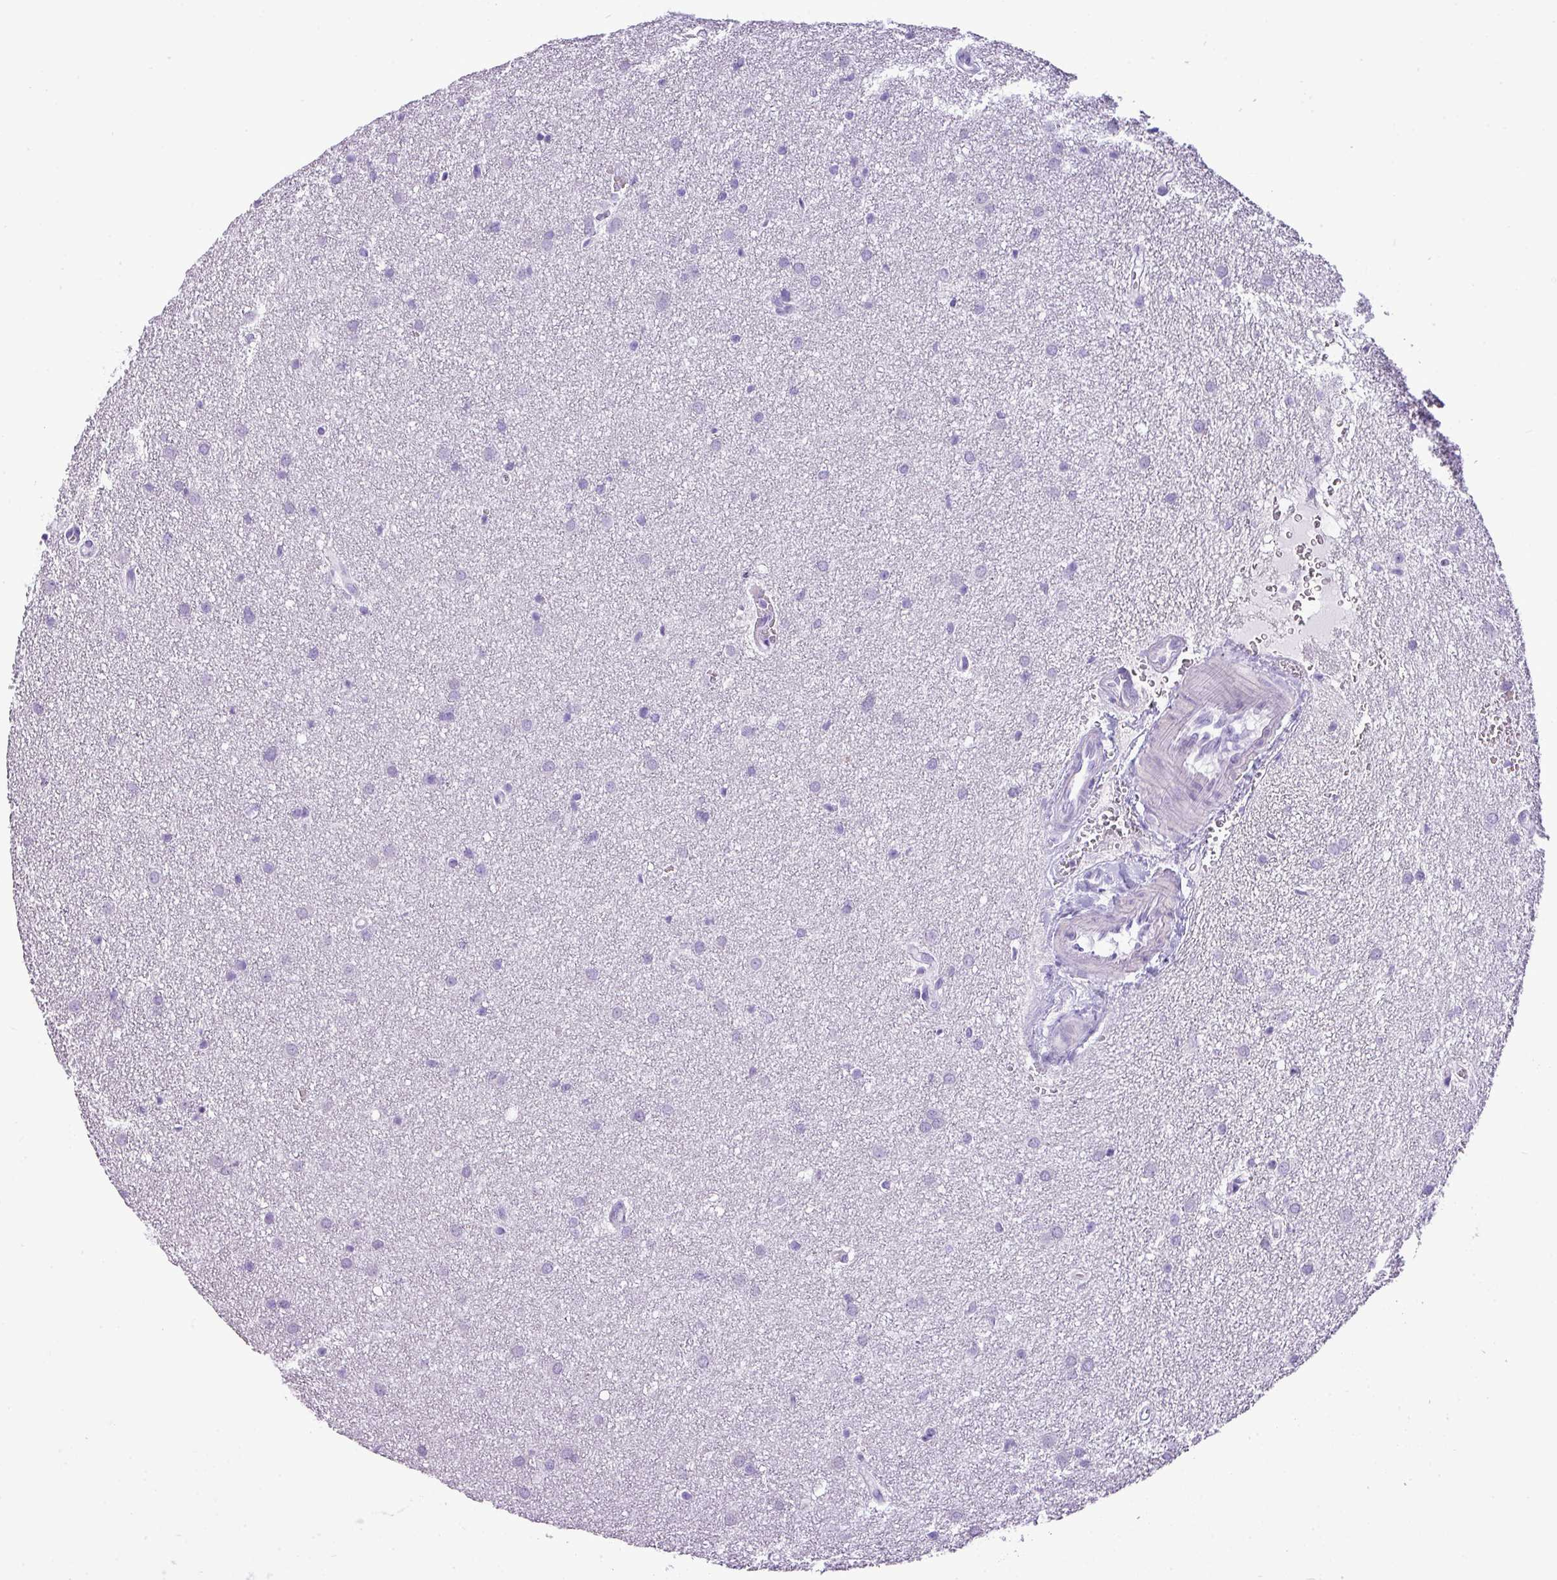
{"staining": {"intensity": "negative", "quantity": "none", "location": "none"}, "tissue": "glioma", "cell_type": "Tumor cells", "image_type": "cancer", "snomed": [{"axis": "morphology", "description": "Glioma, malignant, Low grade"}, {"axis": "topography", "description": "Cerebellum"}], "caption": "There is no significant staining in tumor cells of malignant low-grade glioma. Brightfield microscopy of IHC stained with DAB (brown) and hematoxylin (blue), captured at high magnification.", "gene": "RBMXL2", "patient": {"sex": "female", "age": 5}}